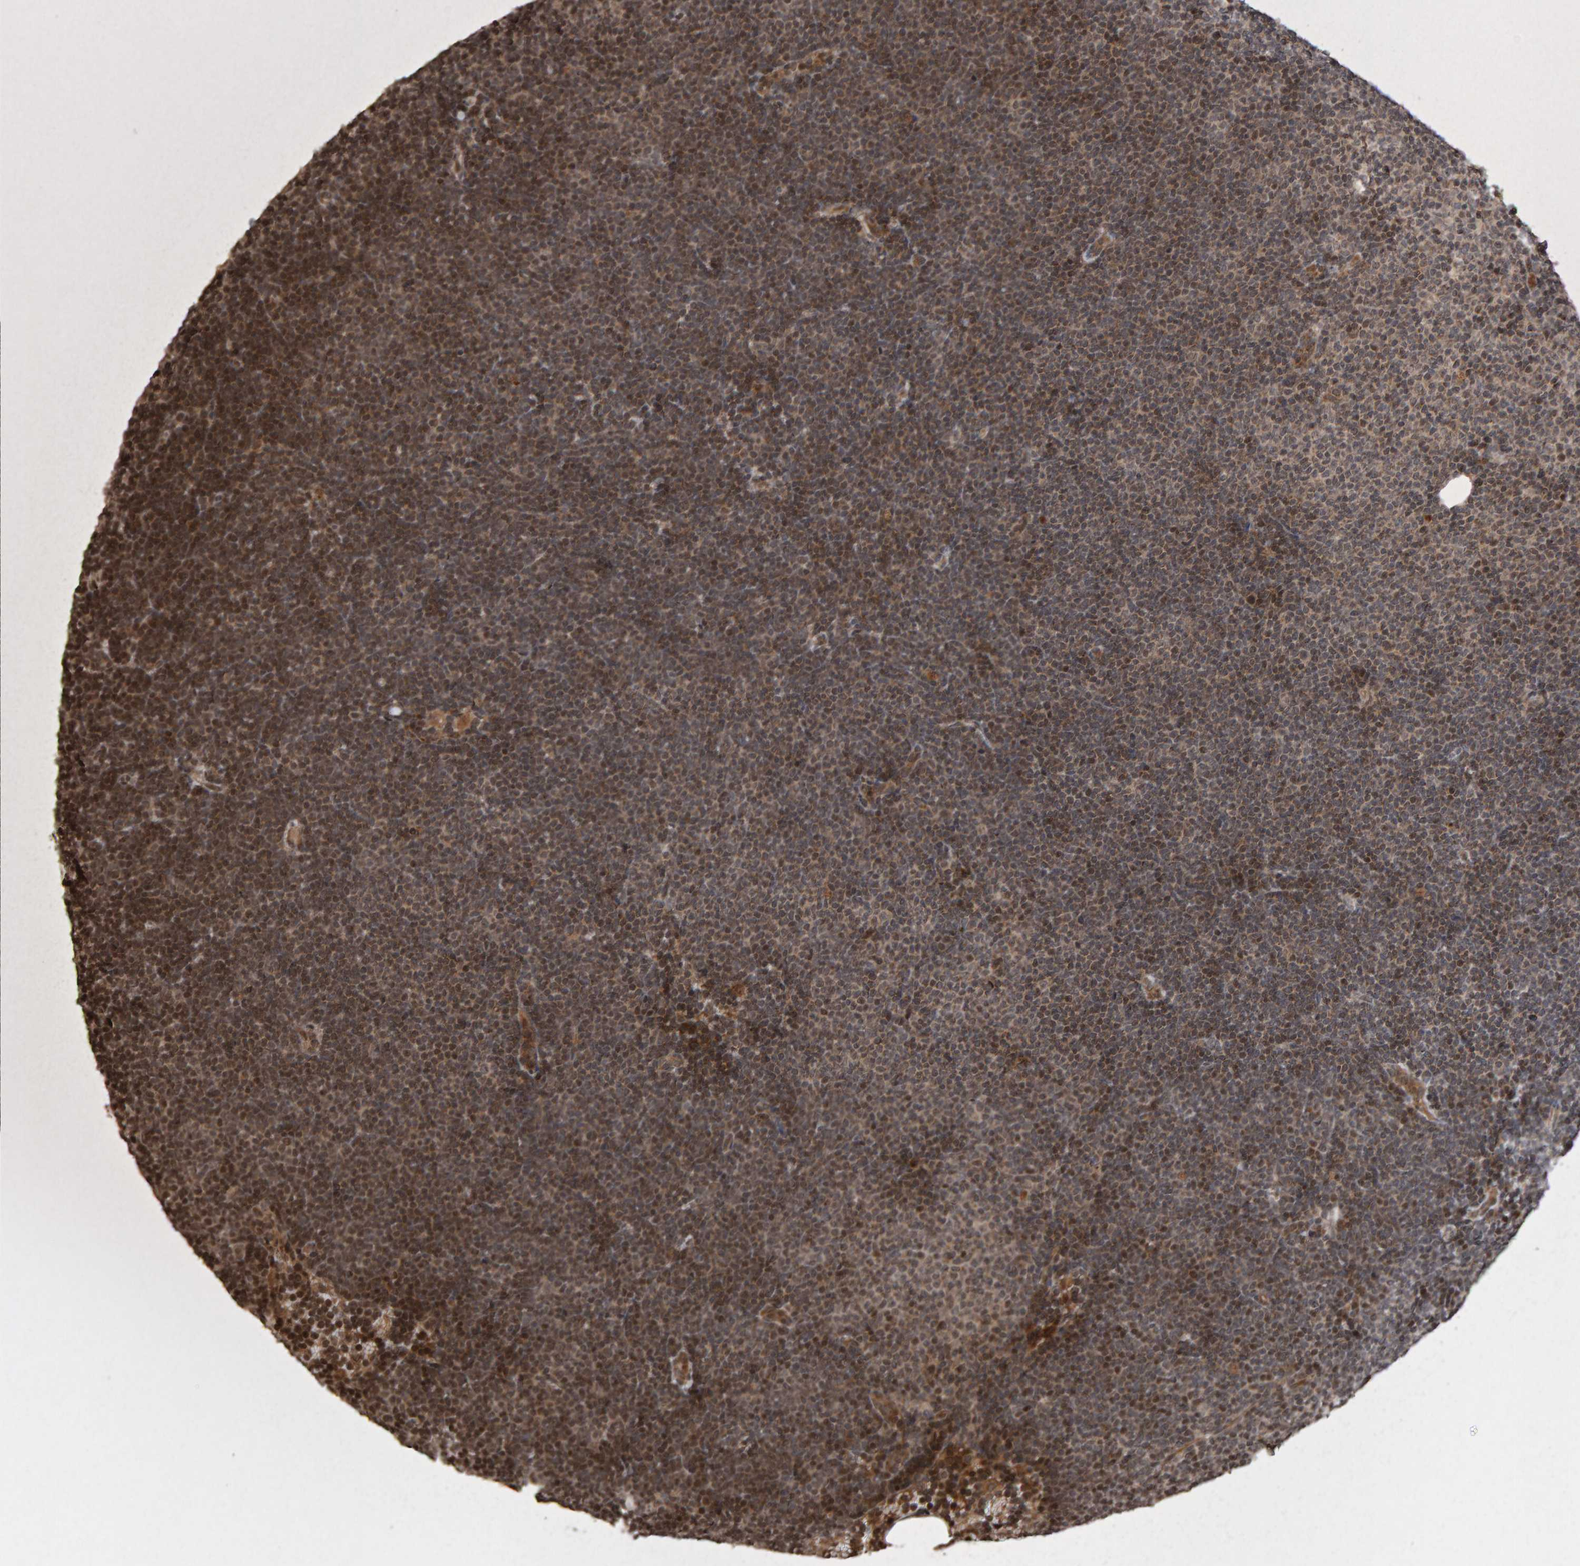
{"staining": {"intensity": "moderate", "quantity": "25%-75%", "location": "cytoplasmic/membranous,nuclear"}, "tissue": "lymphoma", "cell_type": "Tumor cells", "image_type": "cancer", "snomed": [{"axis": "morphology", "description": "Malignant lymphoma, non-Hodgkin's type, Low grade"}, {"axis": "topography", "description": "Lymph node"}], "caption": "Immunohistochemical staining of lymphoma demonstrates moderate cytoplasmic/membranous and nuclear protein expression in approximately 25%-75% of tumor cells.", "gene": "PECR", "patient": {"sex": "female", "age": 53}}